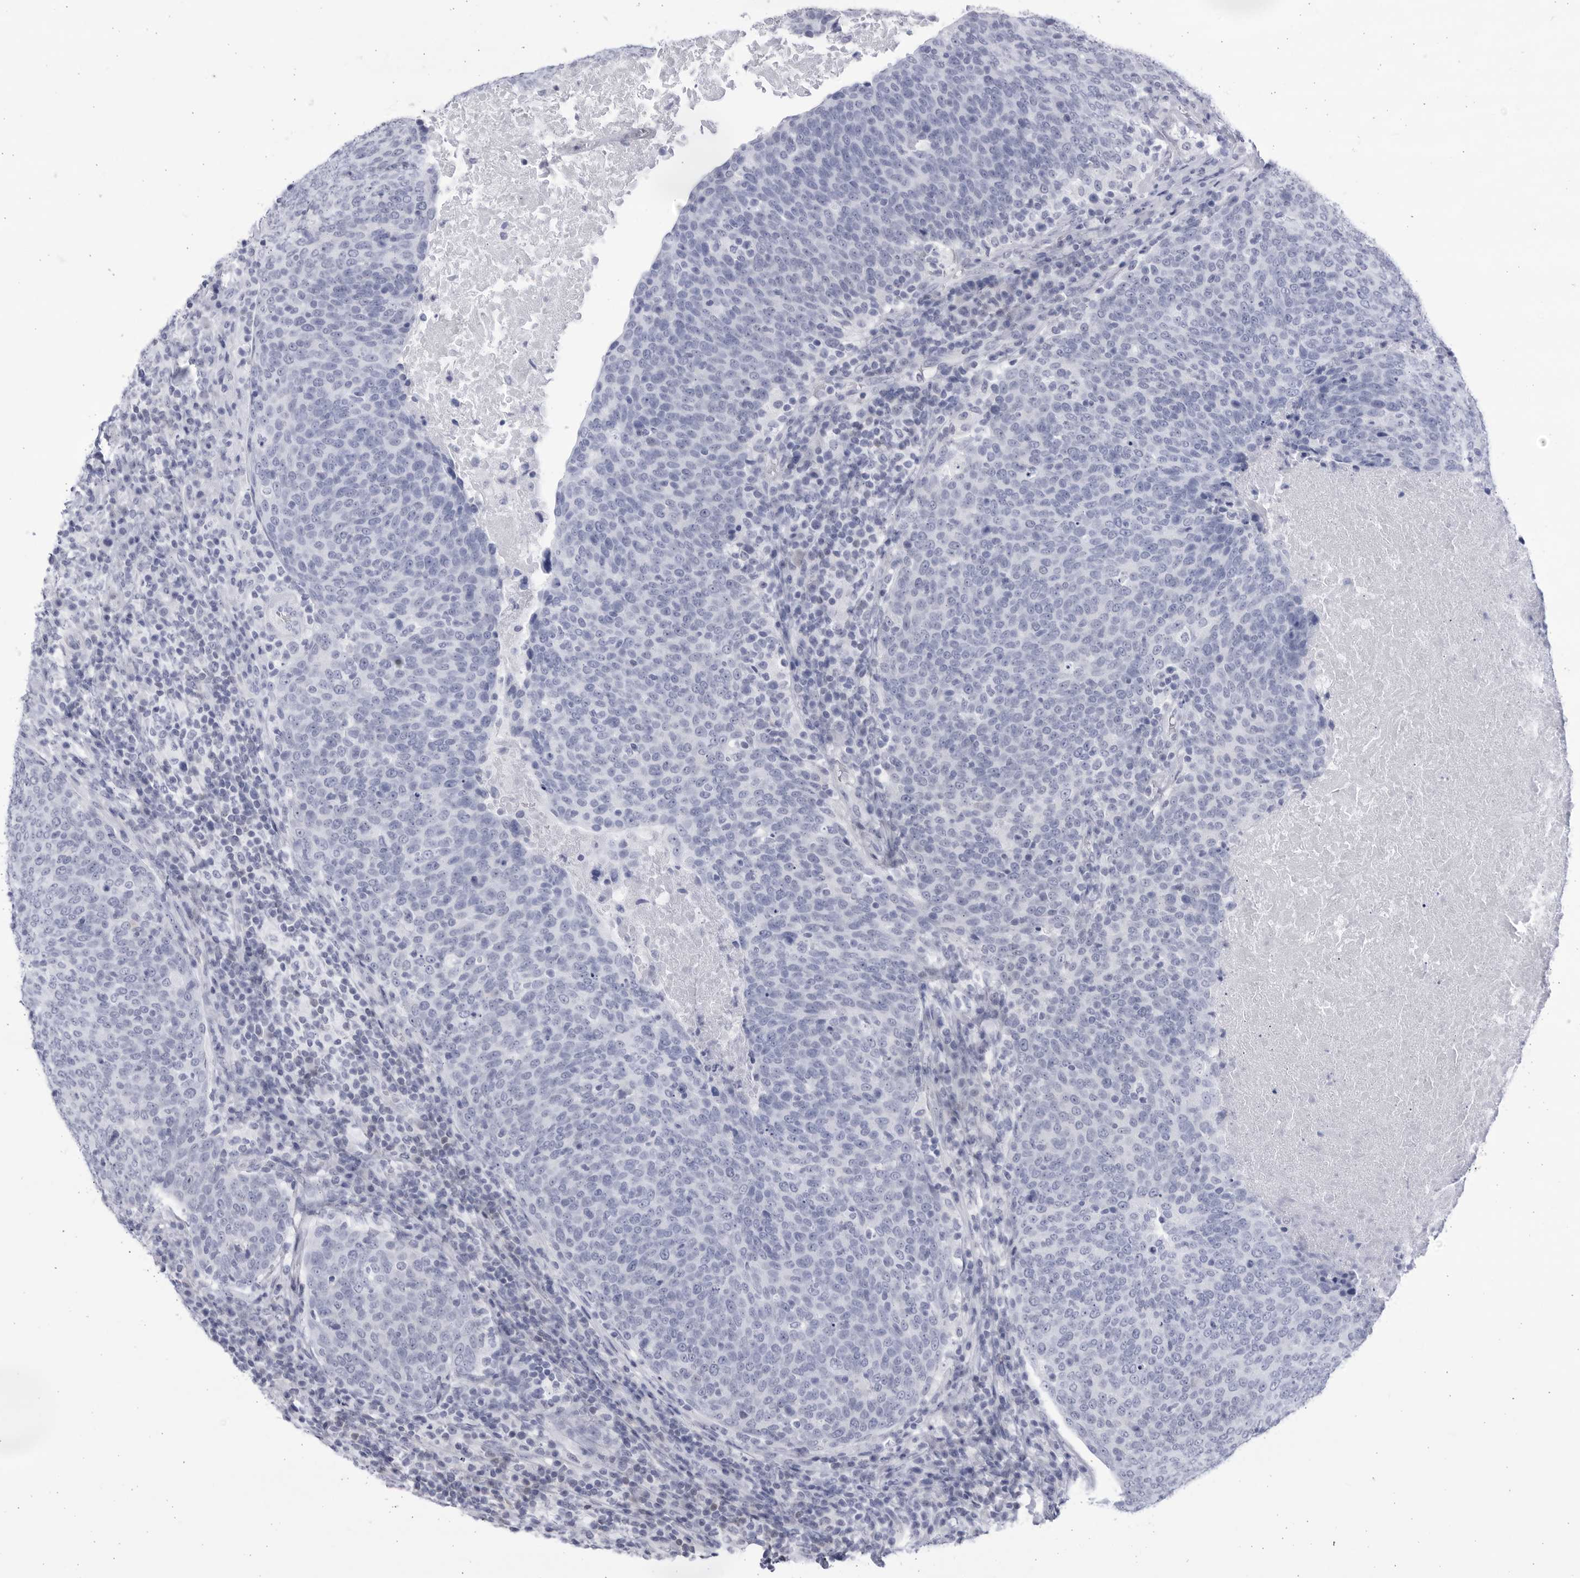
{"staining": {"intensity": "negative", "quantity": "none", "location": "none"}, "tissue": "head and neck cancer", "cell_type": "Tumor cells", "image_type": "cancer", "snomed": [{"axis": "morphology", "description": "Squamous cell carcinoma, NOS"}, {"axis": "morphology", "description": "Squamous cell carcinoma, metastatic, NOS"}, {"axis": "topography", "description": "Lymph node"}, {"axis": "topography", "description": "Head-Neck"}], "caption": "Immunohistochemical staining of head and neck cancer displays no significant staining in tumor cells. The staining was performed using DAB (3,3'-diaminobenzidine) to visualize the protein expression in brown, while the nuclei were stained in blue with hematoxylin (Magnification: 20x).", "gene": "CCDC181", "patient": {"sex": "male", "age": 62}}